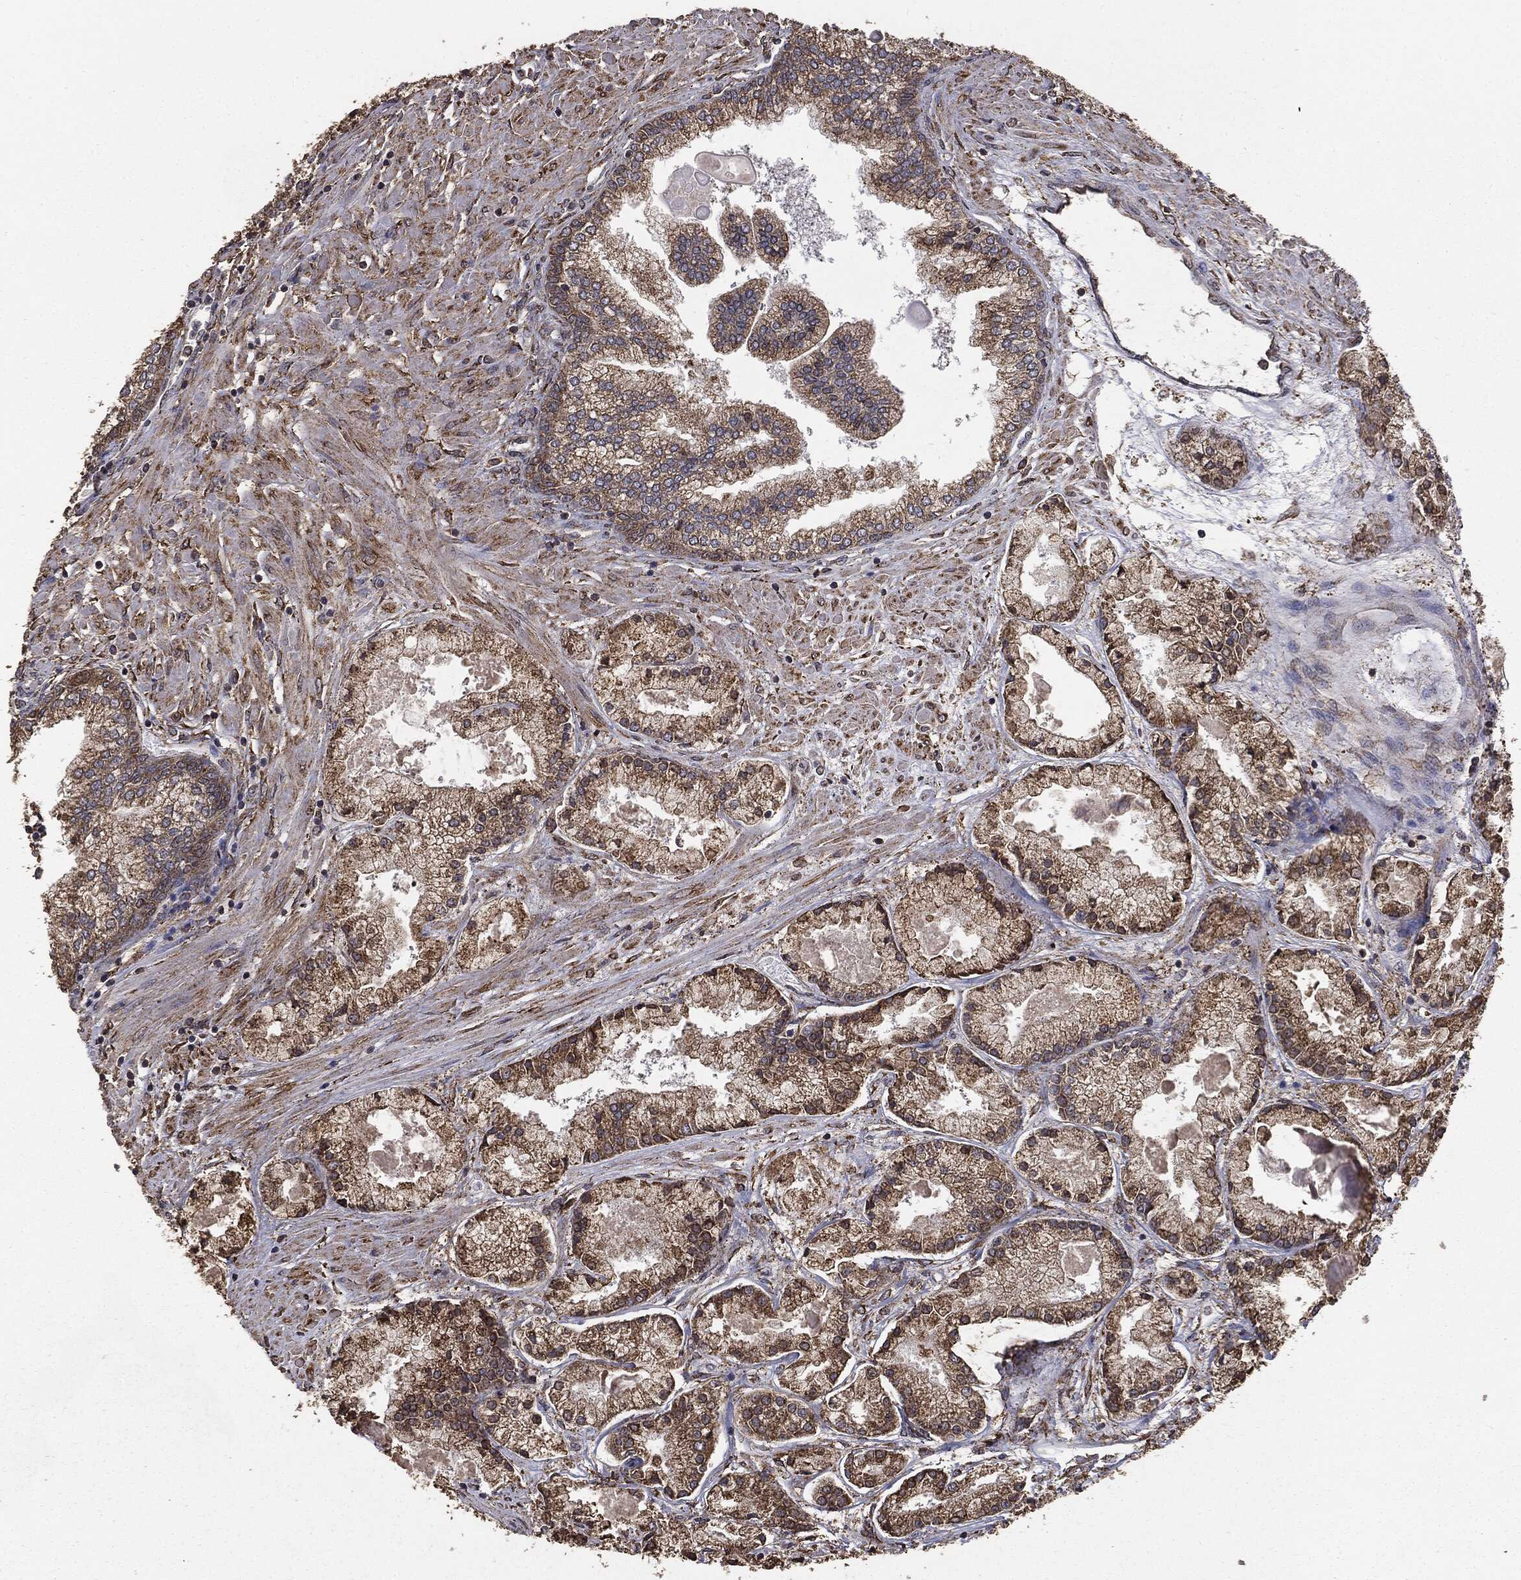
{"staining": {"intensity": "weak", "quantity": "25%-75%", "location": "cytoplasmic/membranous"}, "tissue": "prostate cancer", "cell_type": "Tumor cells", "image_type": "cancer", "snomed": [{"axis": "morphology", "description": "Adenocarcinoma, High grade"}, {"axis": "topography", "description": "Prostate"}], "caption": "Prostate cancer tissue shows weak cytoplasmic/membranous positivity in approximately 25%-75% of tumor cells, visualized by immunohistochemistry.", "gene": "MTOR", "patient": {"sex": "male", "age": 67}}